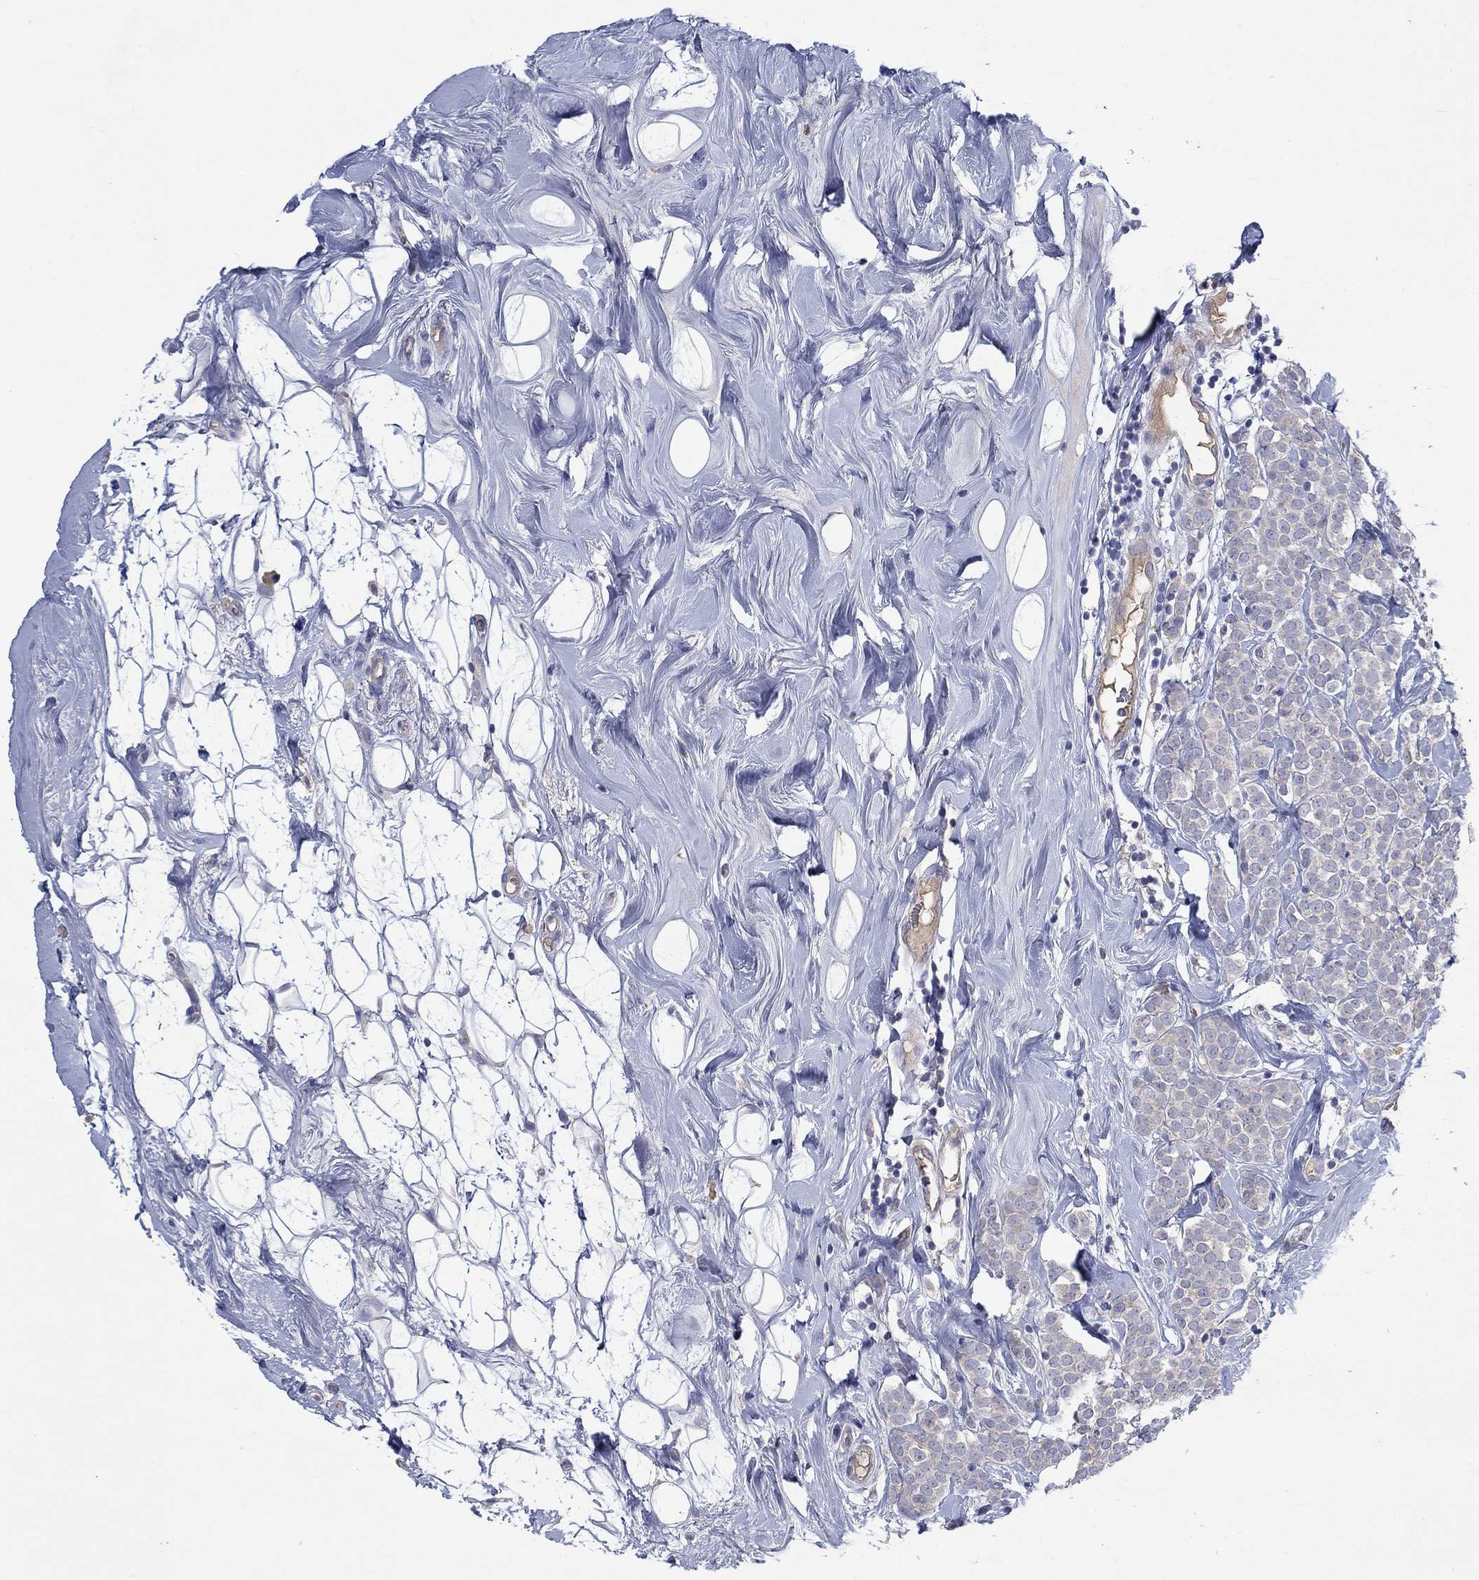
{"staining": {"intensity": "negative", "quantity": "none", "location": "none"}, "tissue": "breast cancer", "cell_type": "Tumor cells", "image_type": "cancer", "snomed": [{"axis": "morphology", "description": "Lobular carcinoma"}, {"axis": "topography", "description": "Breast"}], "caption": "There is no significant expression in tumor cells of breast lobular carcinoma.", "gene": "PLCL2", "patient": {"sex": "female", "age": 49}}